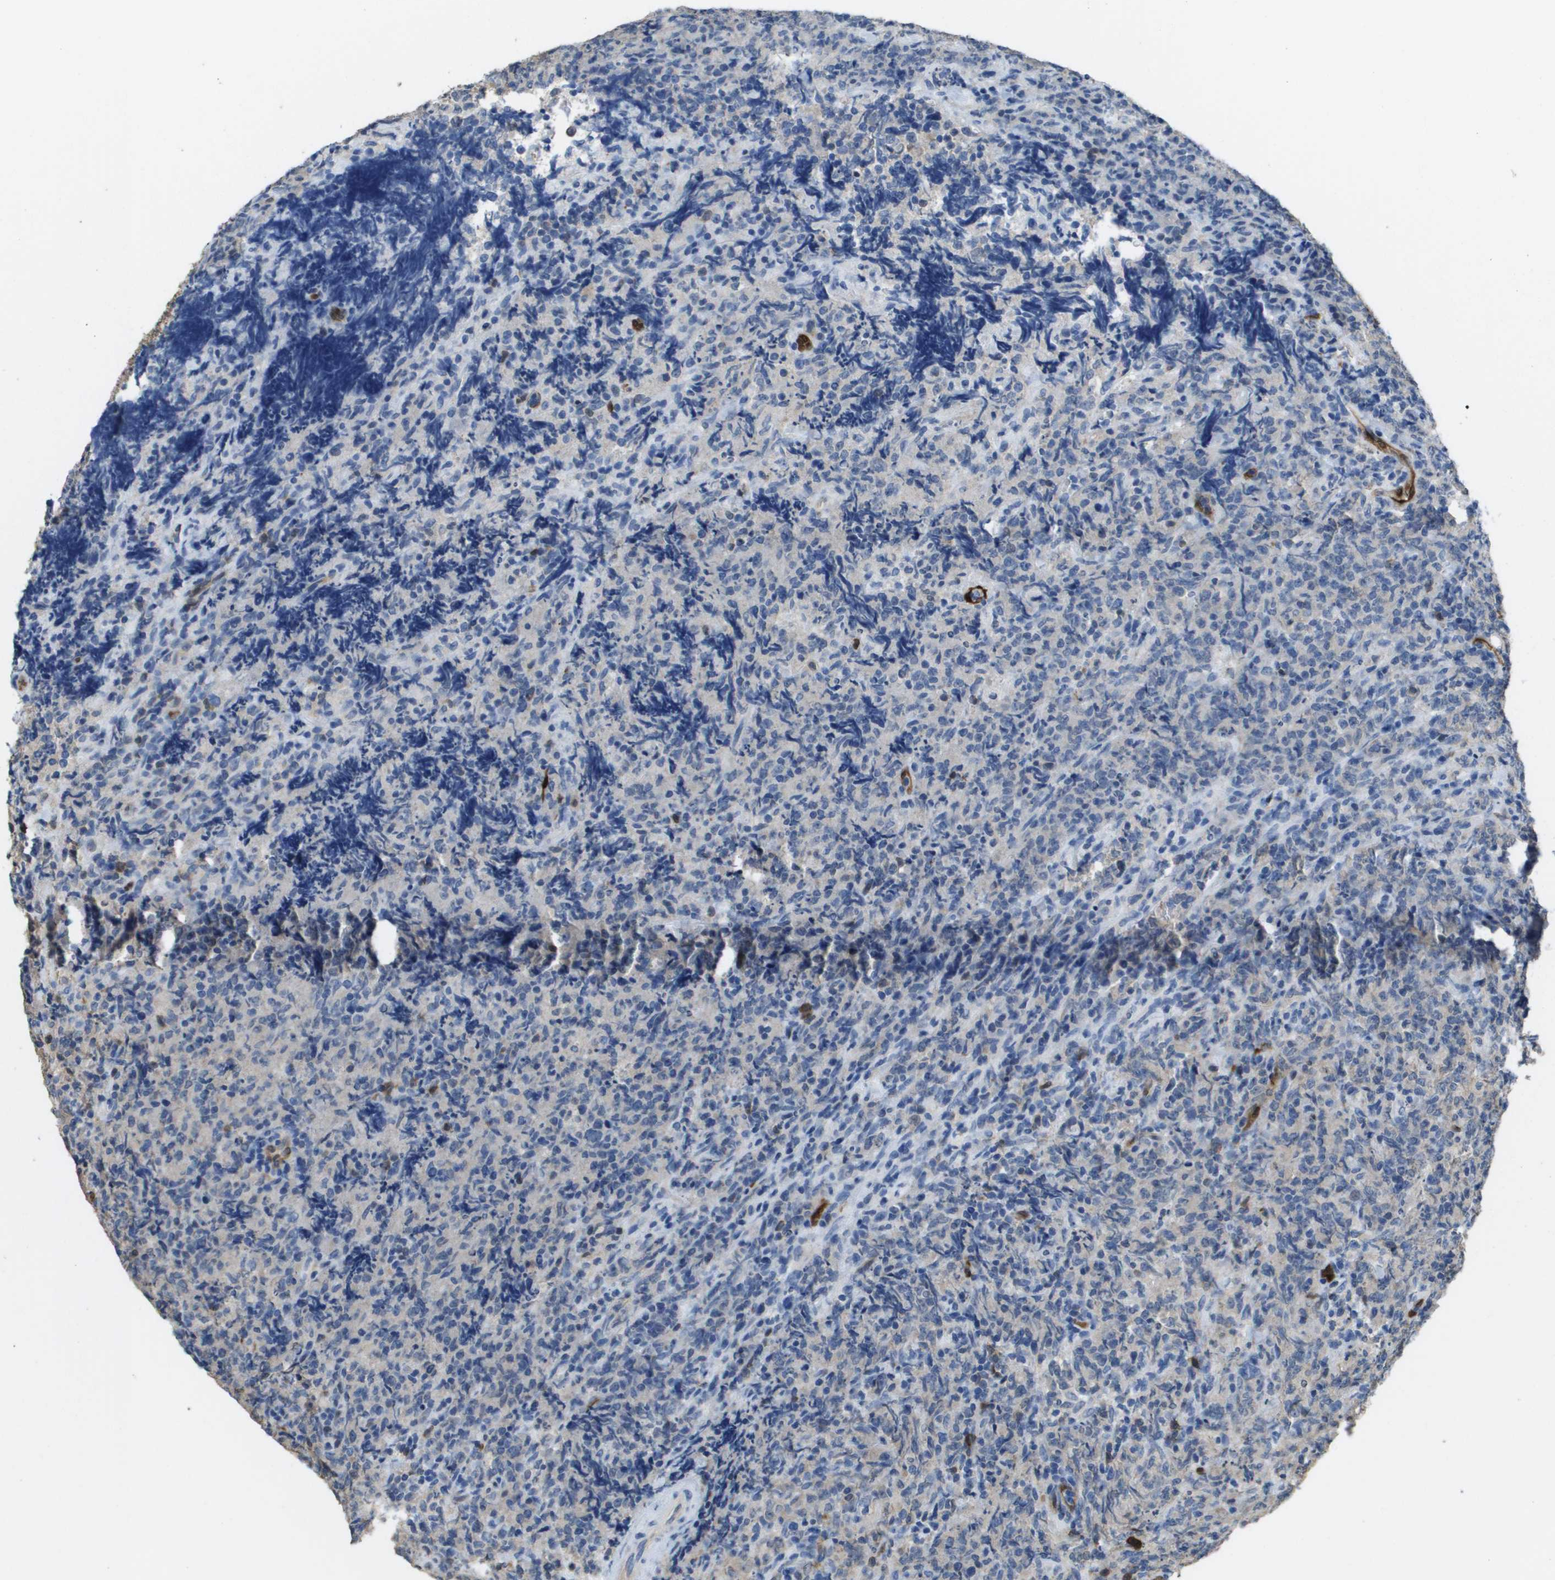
{"staining": {"intensity": "negative", "quantity": "none", "location": "none"}, "tissue": "lymphoma", "cell_type": "Tumor cells", "image_type": "cancer", "snomed": [{"axis": "morphology", "description": "Malignant lymphoma, non-Hodgkin's type, High grade"}, {"axis": "topography", "description": "Tonsil"}], "caption": "This is an IHC histopathology image of high-grade malignant lymphoma, non-Hodgkin's type. There is no positivity in tumor cells.", "gene": "FABP5", "patient": {"sex": "female", "age": 36}}